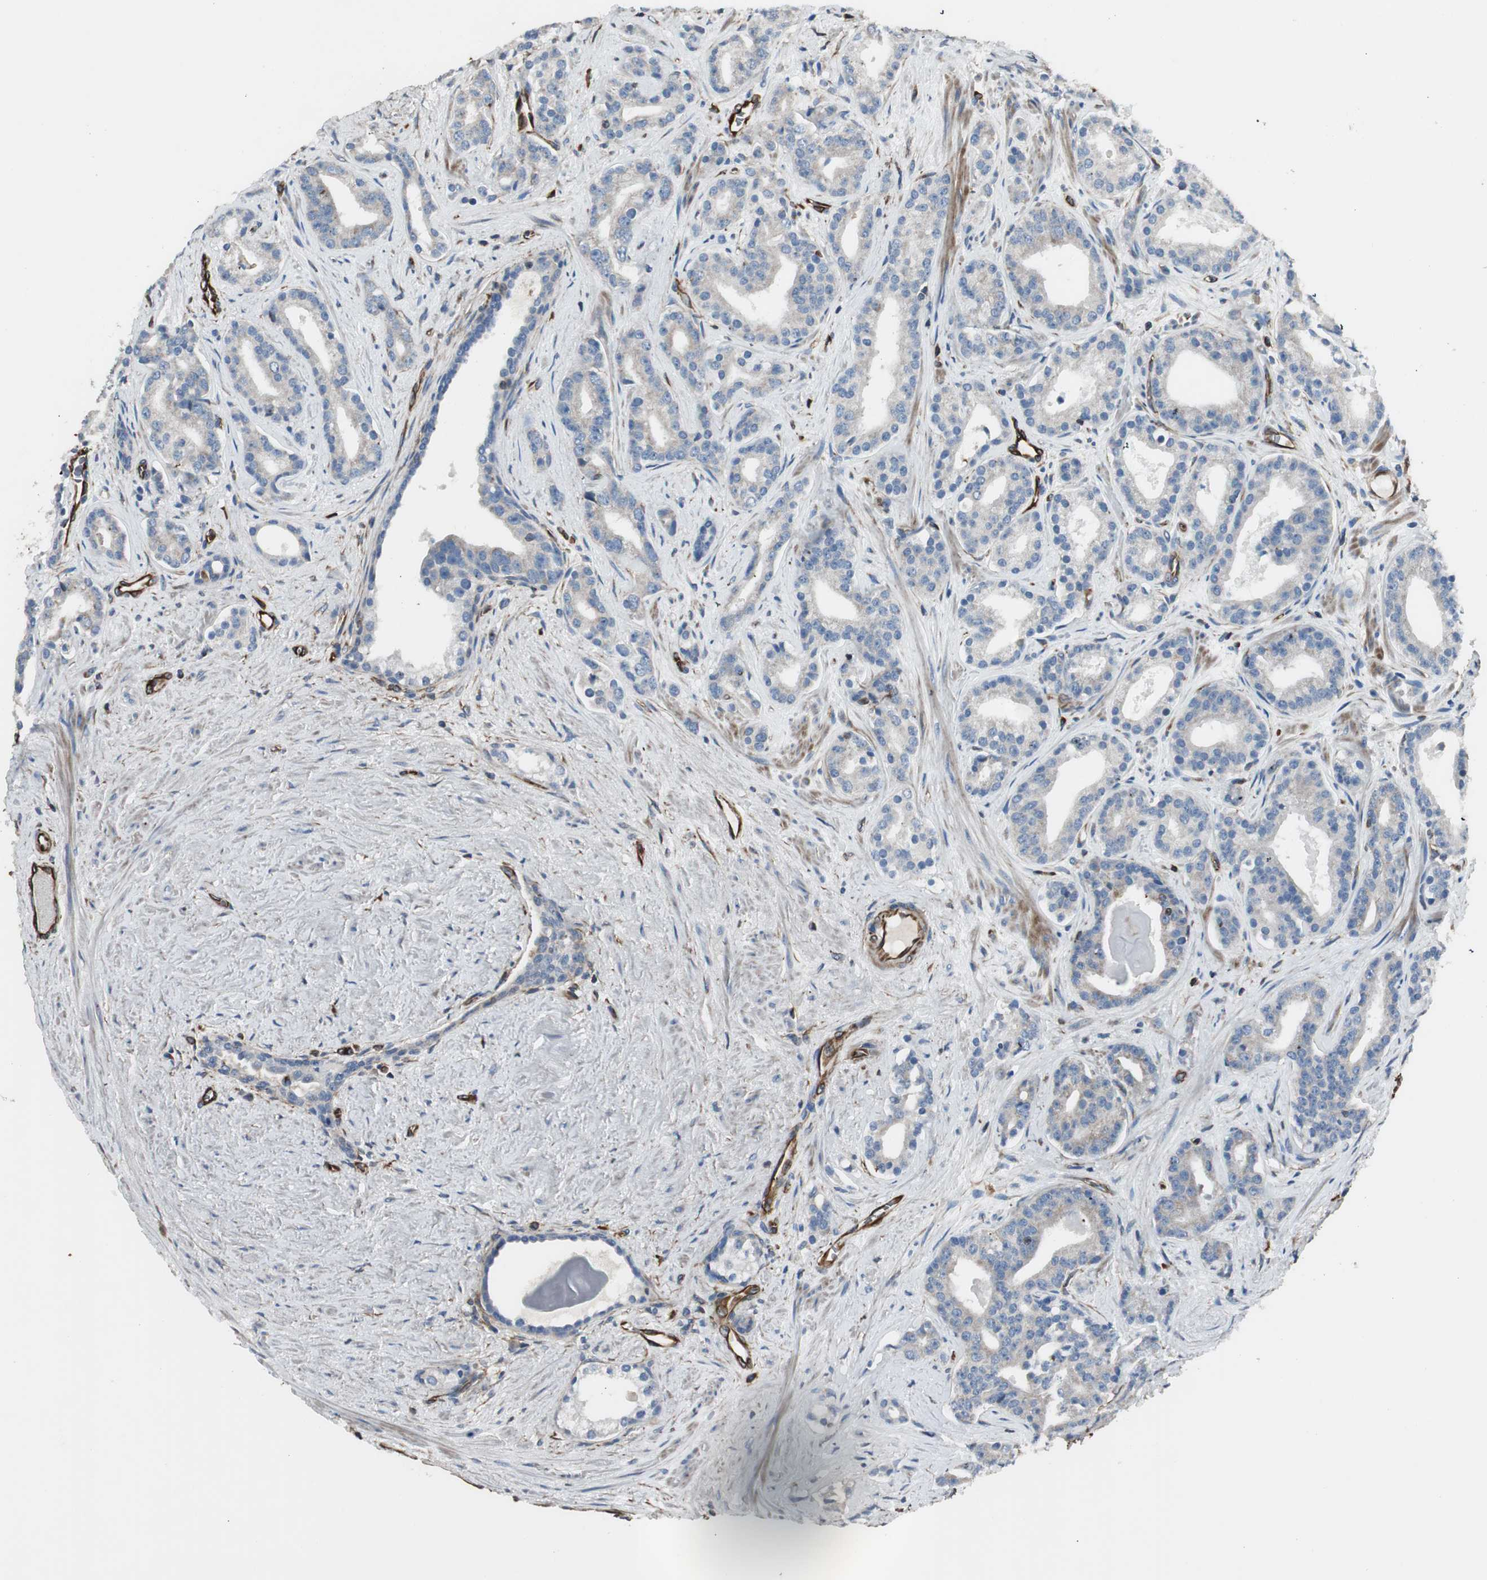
{"staining": {"intensity": "negative", "quantity": "none", "location": "none"}, "tissue": "prostate cancer", "cell_type": "Tumor cells", "image_type": "cancer", "snomed": [{"axis": "morphology", "description": "Adenocarcinoma, Low grade"}, {"axis": "topography", "description": "Prostate"}], "caption": "Tumor cells are negative for brown protein staining in prostate low-grade adenocarcinoma.", "gene": "SRCIN1", "patient": {"sex": "male", "age": 63}}